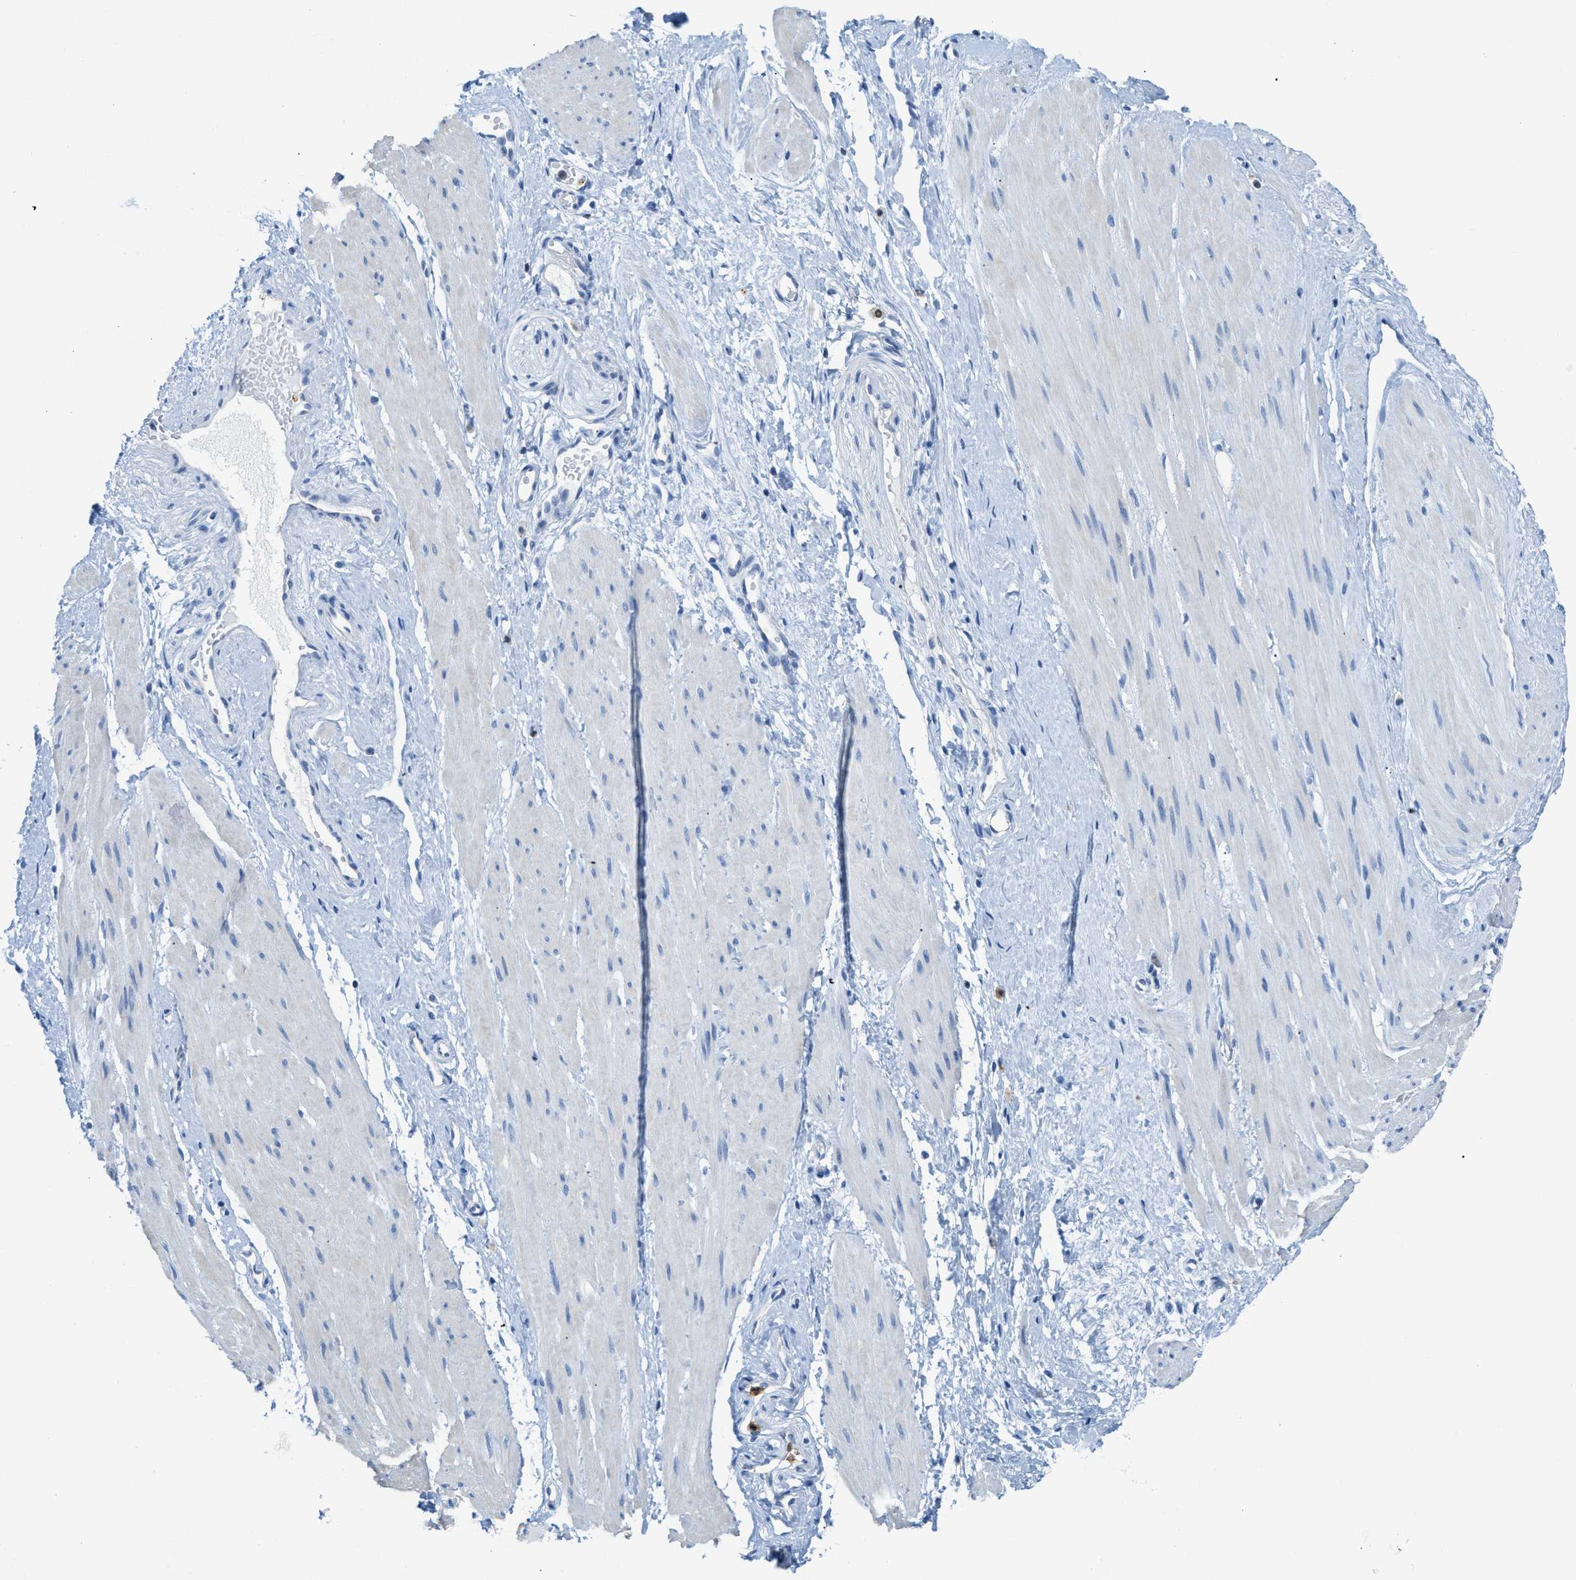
{"staining": {"intensity": "negative", "quantity": "none", "location": "none"}, "tissue": "adipose tissue", "cell_type": "Adipocytes", "image_type": "normal", "snomed": [{"axis": "morphology", "description": "Normal tissue, NOS"}, {"axis": "topography", "description": "Soft tissue"}, {"axis": "topography", "description": "Vascular tissue"}], "caption": "Micrograph shows no protein expression in adipocytes of normal adipose tissue.", "gene": "SERPINB1", "patient": {"sex": "female", "age": 35}}